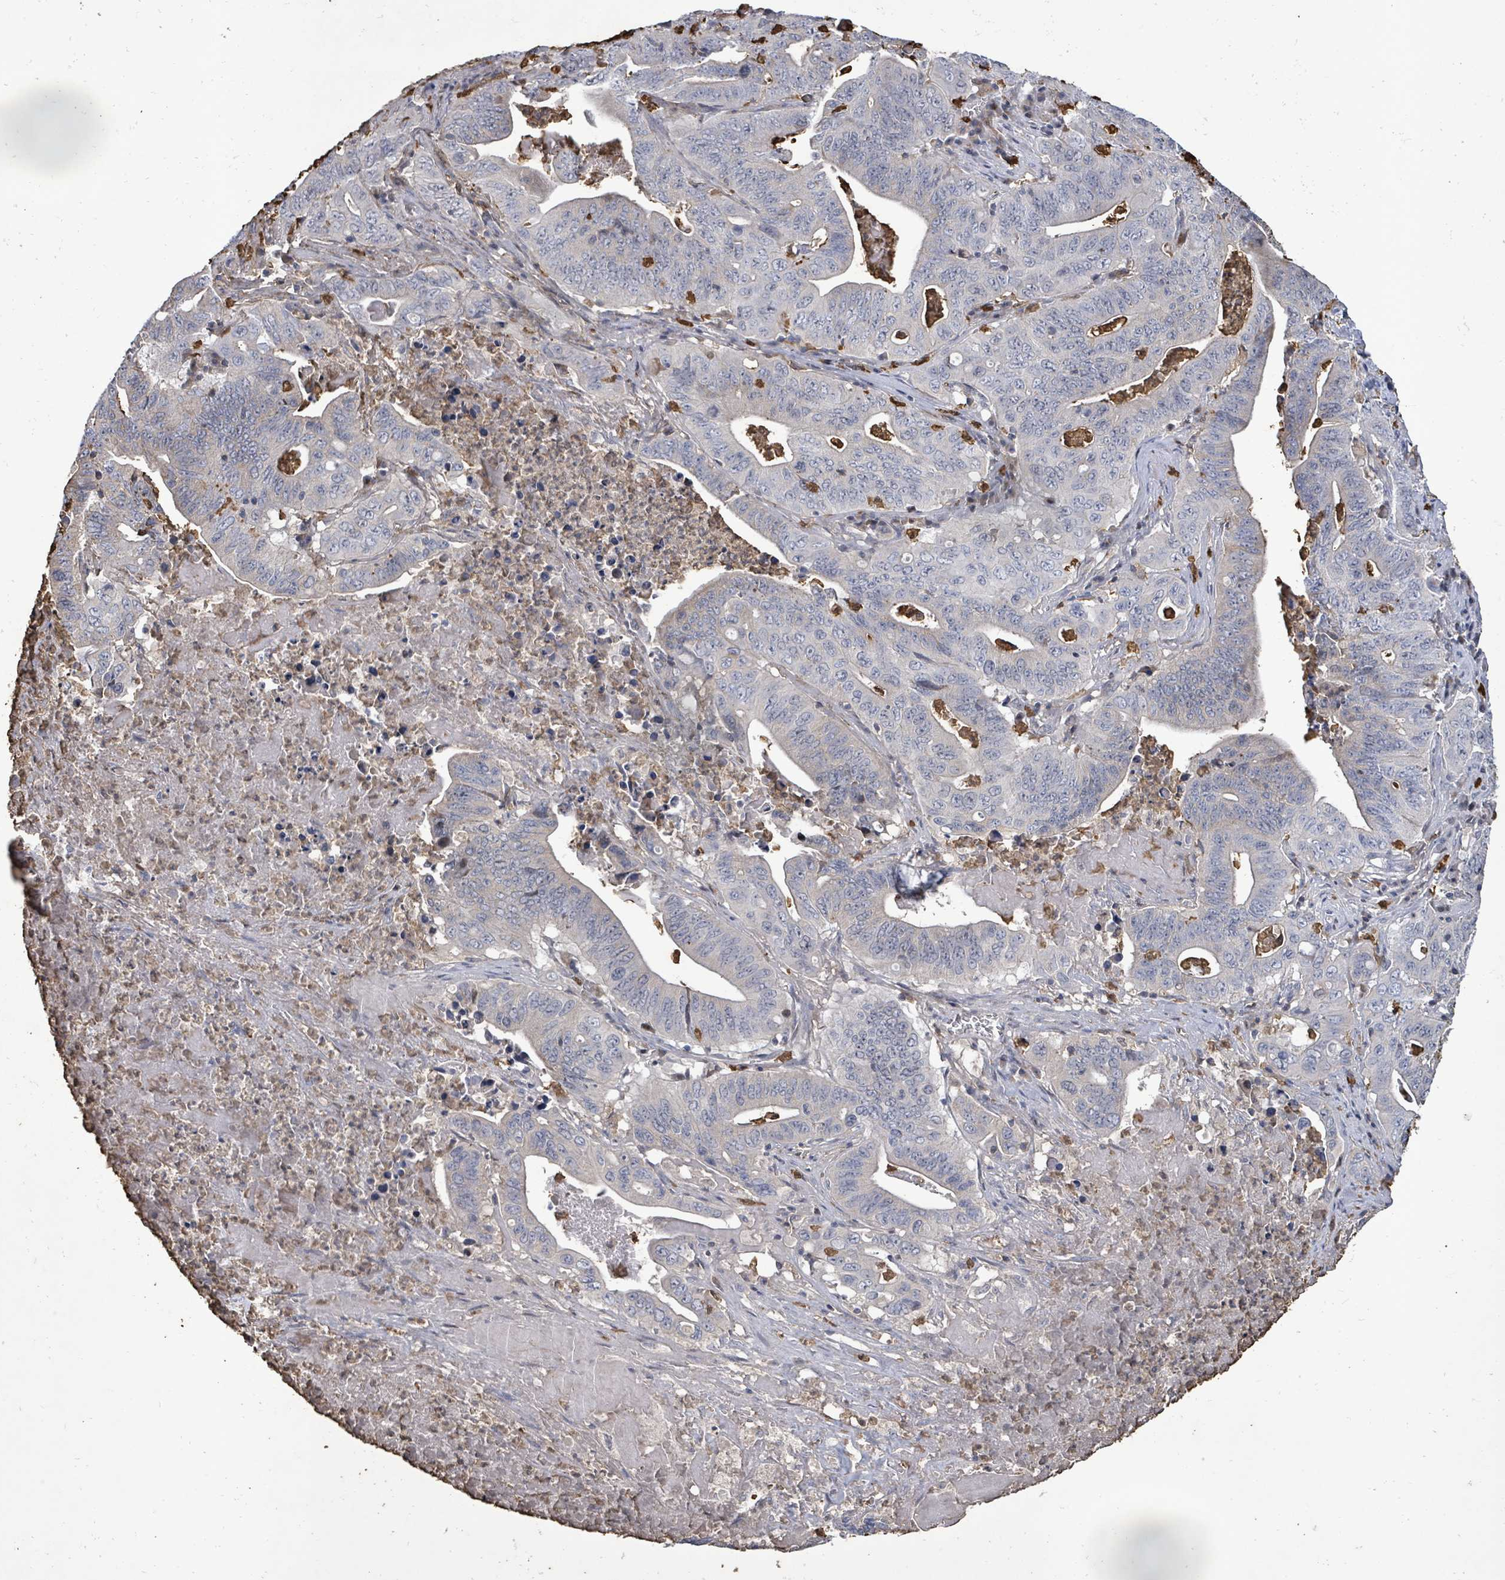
{"staining": {"intensity": "negative", "quantity": "none", "location": "none"}, "tissue": "lung cancer", "cell_type": "Tumor cells", "image_type": "cancer", "snomed": [{"axis": "morphology", "description": "Adenocarcinoma, NOS"}, {"axis": "topography", "description": "Lung"}], "caption": "Tumor cells are negative for protein expression in human lung adenocarcinoma.", "gene": "FAM210A", "patient": {"sex": "female", "age": 60}}